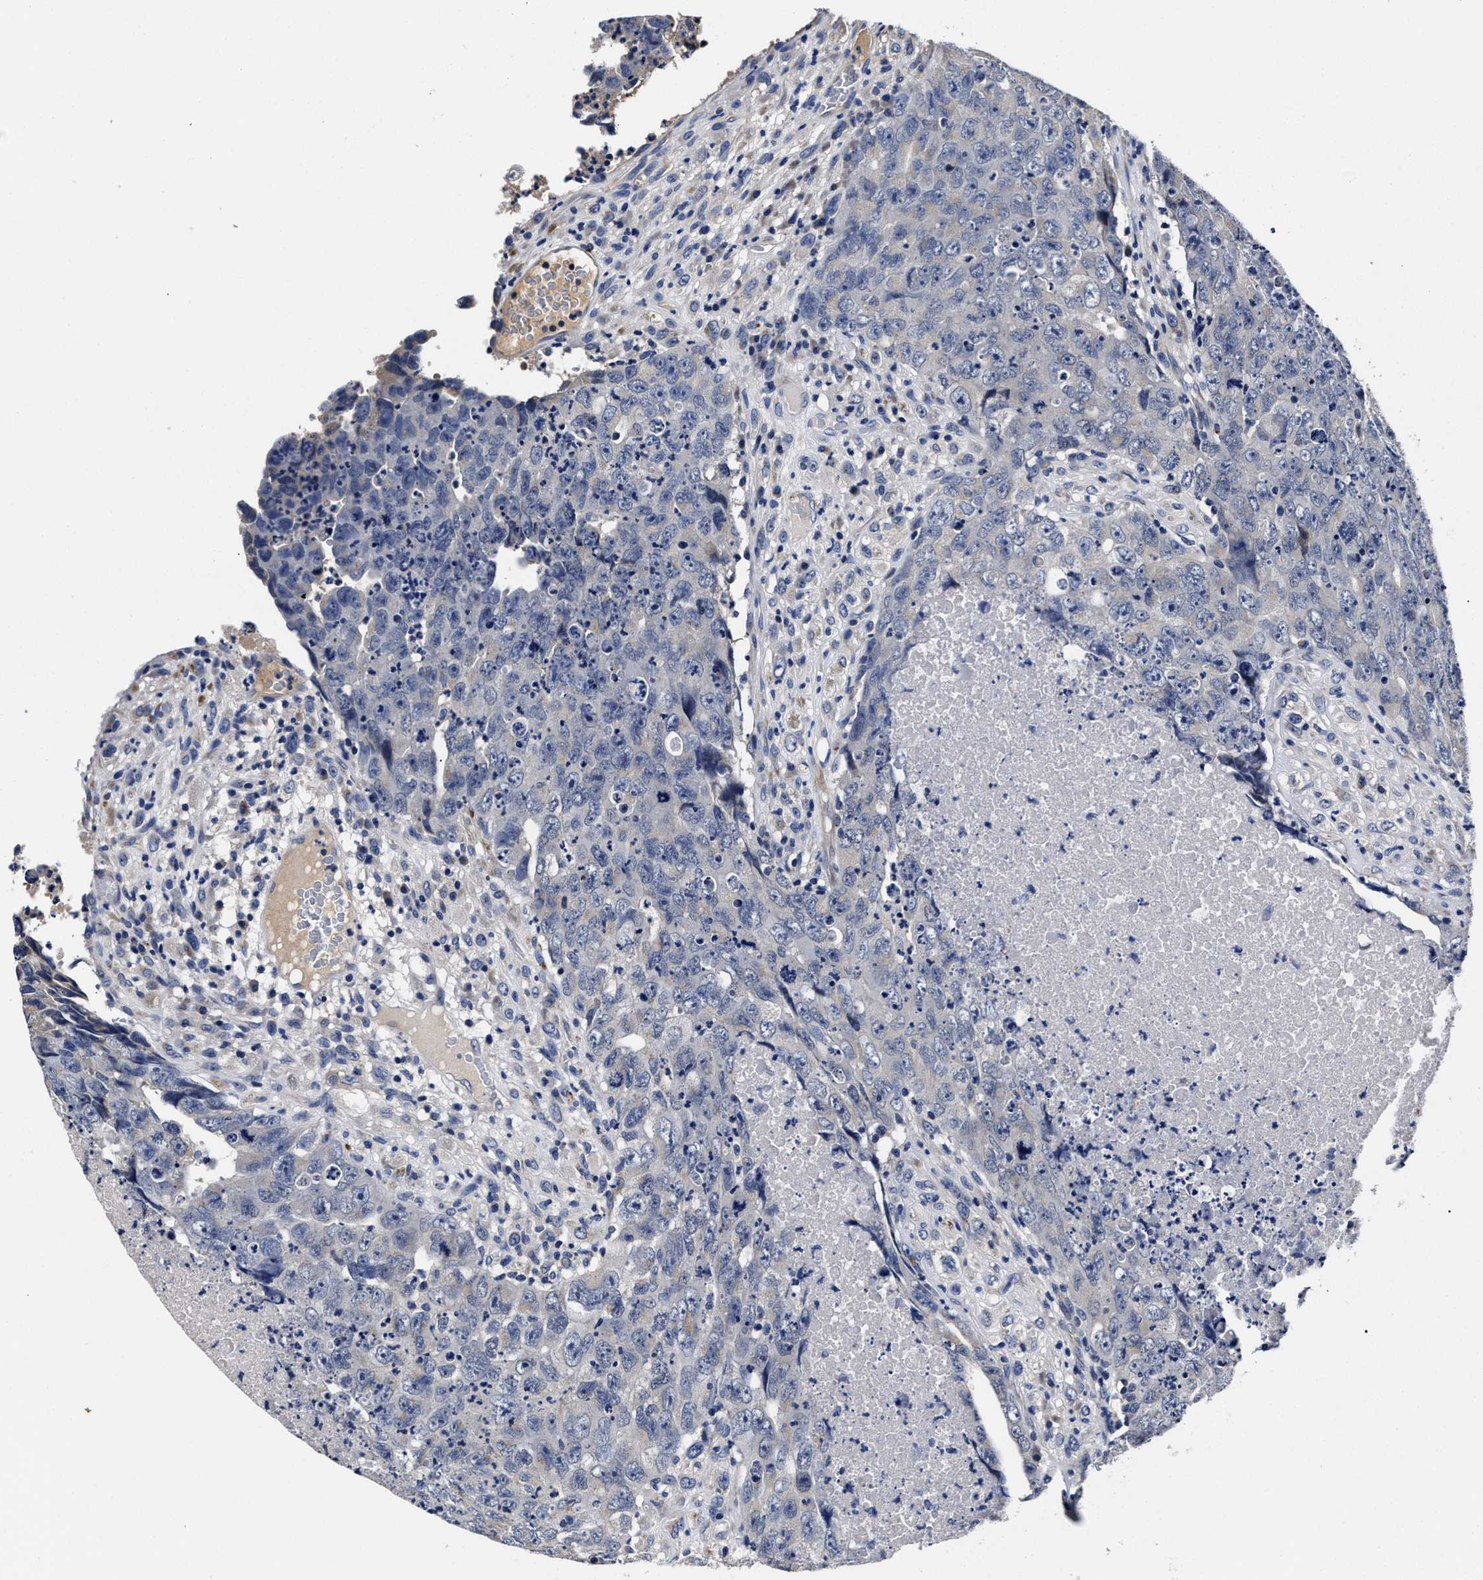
{"staining": {"intensity": "negative", "quantity": "none", "location": "none"}, "tissue": "testis cancer", "cell_type": "Tumor cells", "image_type": "cancer", "snomed": [{"axis": "morphology", "description": "Carcinoma, Embryonal, NOS"}, {"axis": "topography", "description": "Testis"}], "caption": "This is an immunohistochemistry (IHC) micrograph of embryonal carcinoma (testis). There is no staining in tumor cells.", "gene": "OLFML2A", "patient": {"sex": "male", "age": 32}}